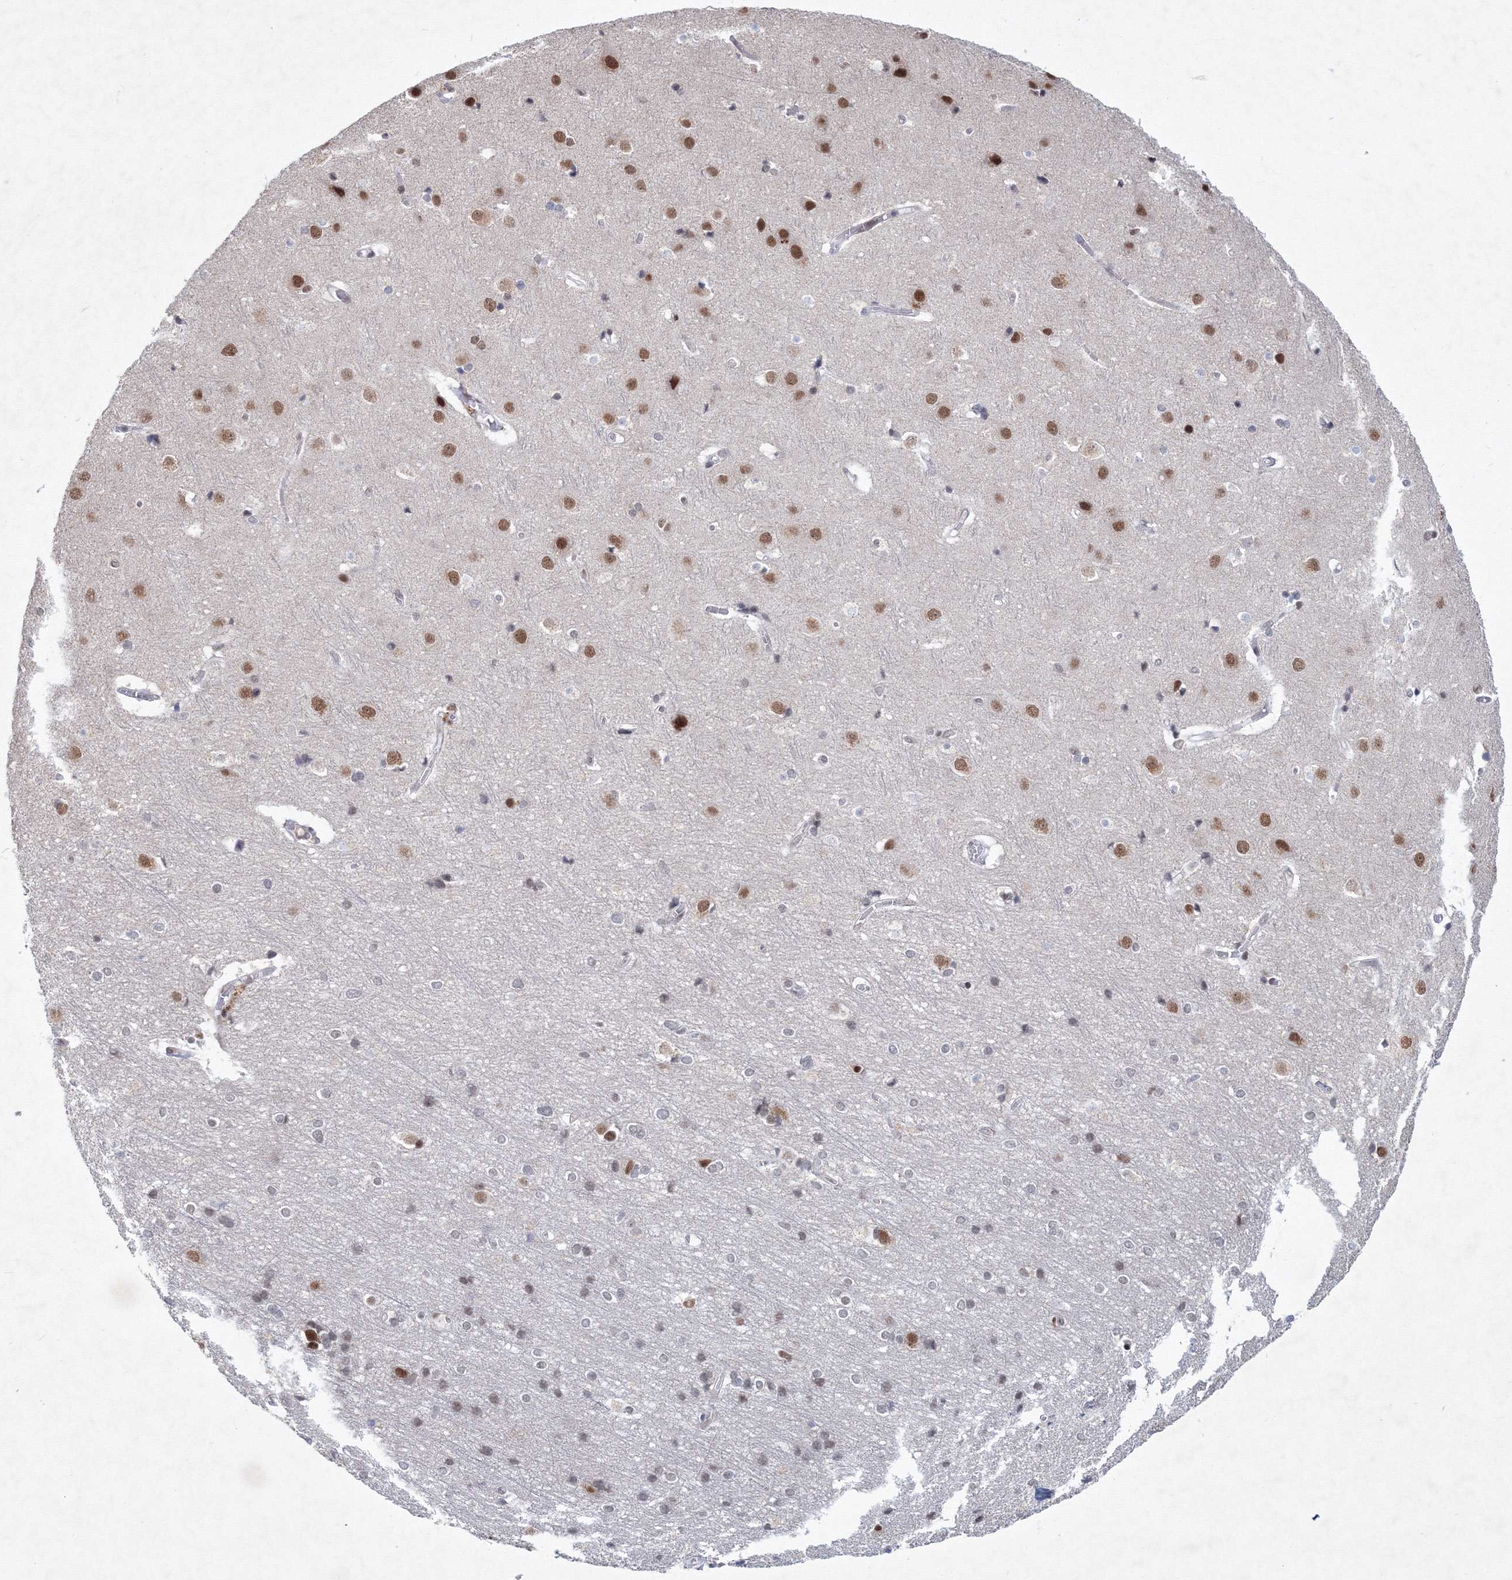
{"staining": {"intensity": "negative", "quantity": "none", "location": "none"}, "tissue": "cerebral cortex", "cell_type": "Endothelial cells", "image_type": "normal", "snomed": [{"axis": "morphology", "description": "Normal tissue, NOS"}, {"axis": "topography", "description": "Cerebral cortex"}], "caption": "Immunohistochemistry (IHC) photomicrograph of normal human cerebral cortex stained for a protein (brown), which displays no staining in endothelial cells. (DAB (3,3'-diaminobenzidine) immunohistochemistry visualized using brightfield microscopy, high magnification).", "gene": "SF3B6", "patient": {"sex": "male", "age": 54}}